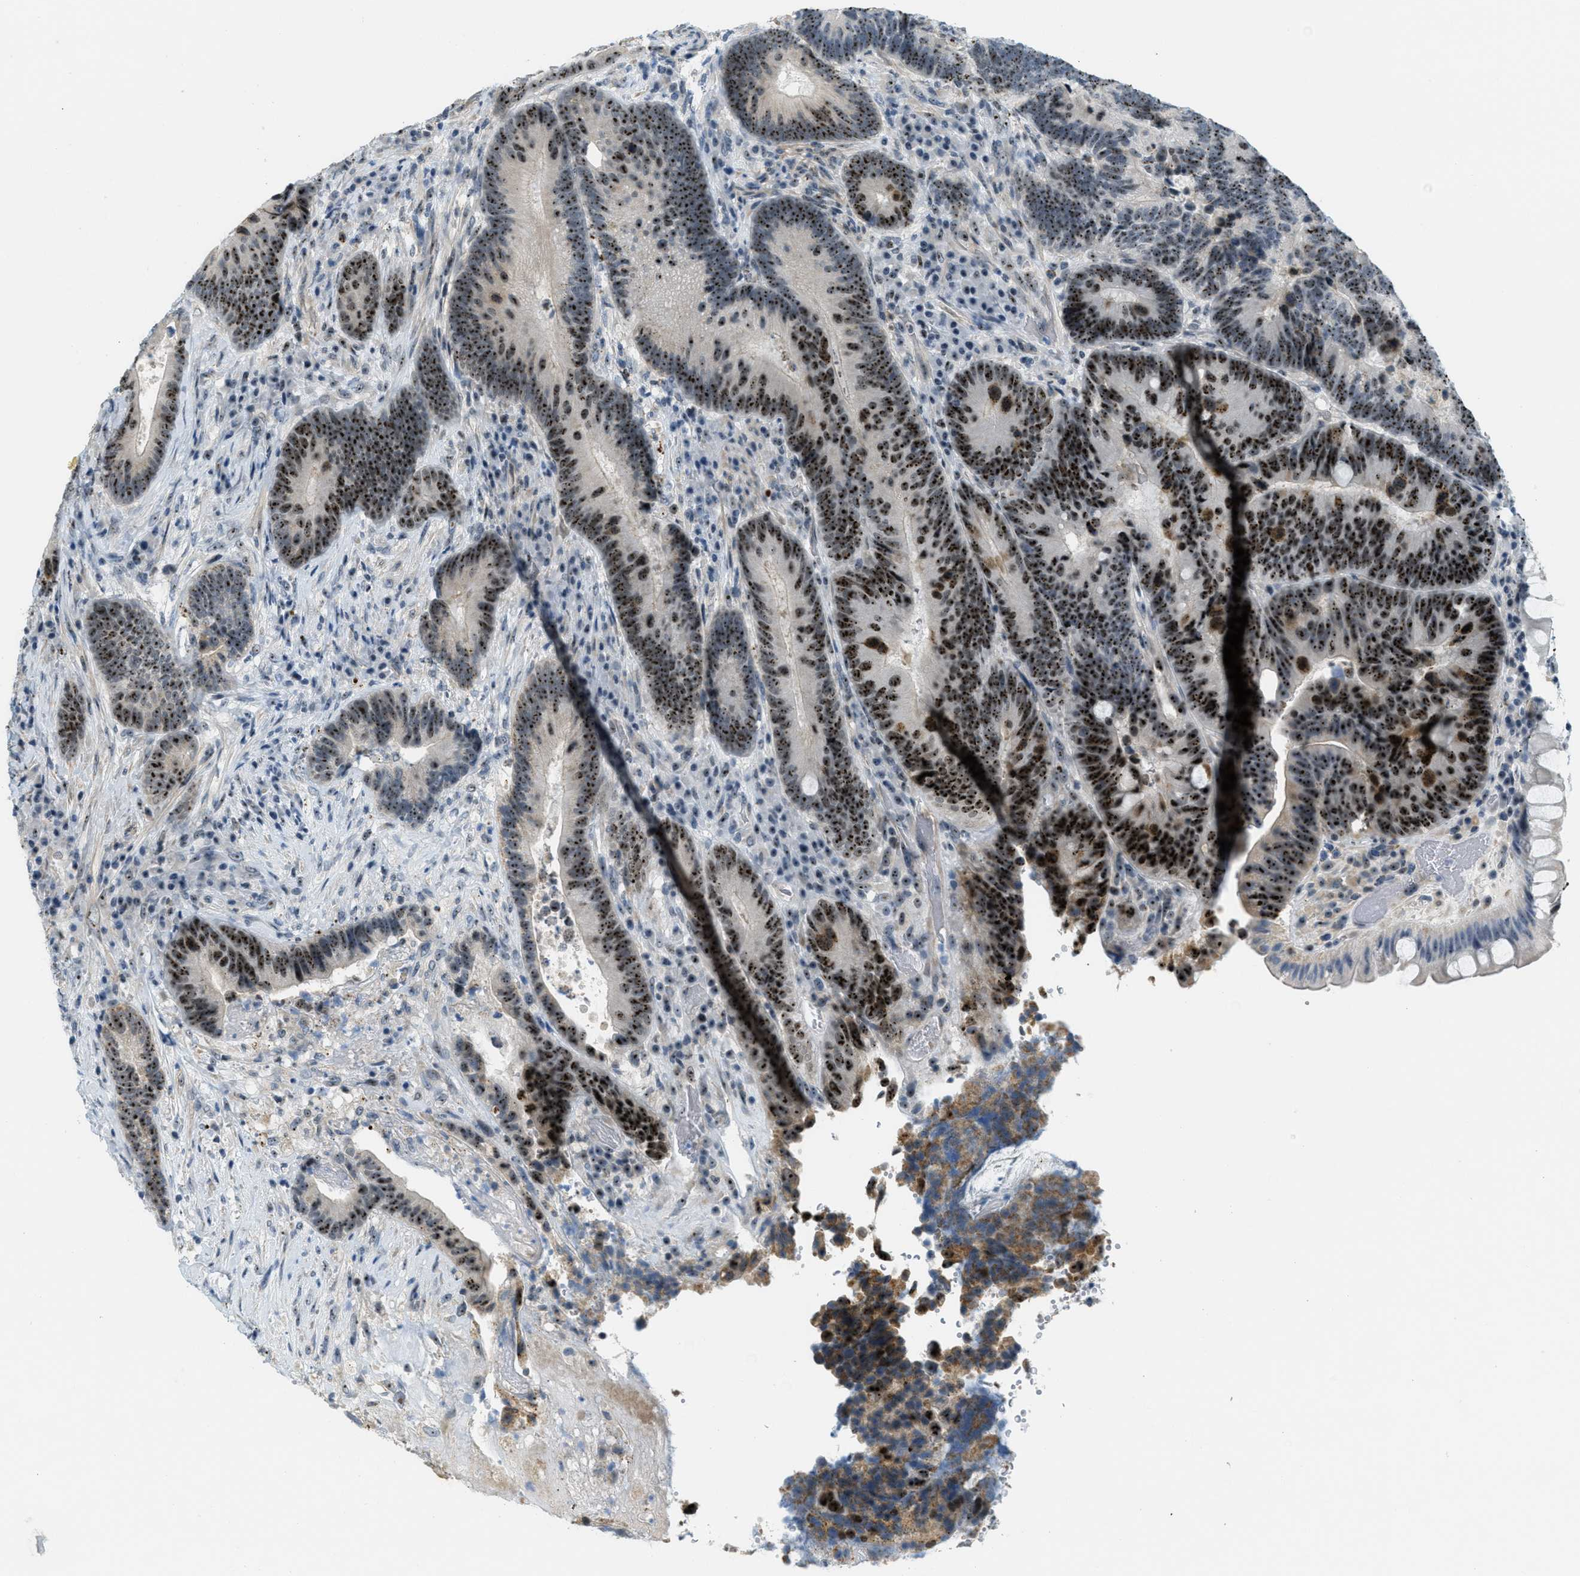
{"staining": {"intensity": "strong", "quantity": ">75%", "location": "cytoplasmic/membranous,nuclear"}, "tissue": "colorectal cancer", "cell_type": "Tumor cells", "image_type": "cancer", "snomed": [{"axis": "morphology", "description": "Adenocarcinoma, NOS"}, {"axis": "topography", "description": "Rectum"}], "caption": "Immunohistochemistry (IHC) (DAB) staining of colorectal cancer (adenocarcinoma) reveals strong cytoplasmic/membranous and nuclear protein positivity in approximately >75% of tumor cells.", "gene": "DDX47", "patient": {"sex": "female", "age": 89}}